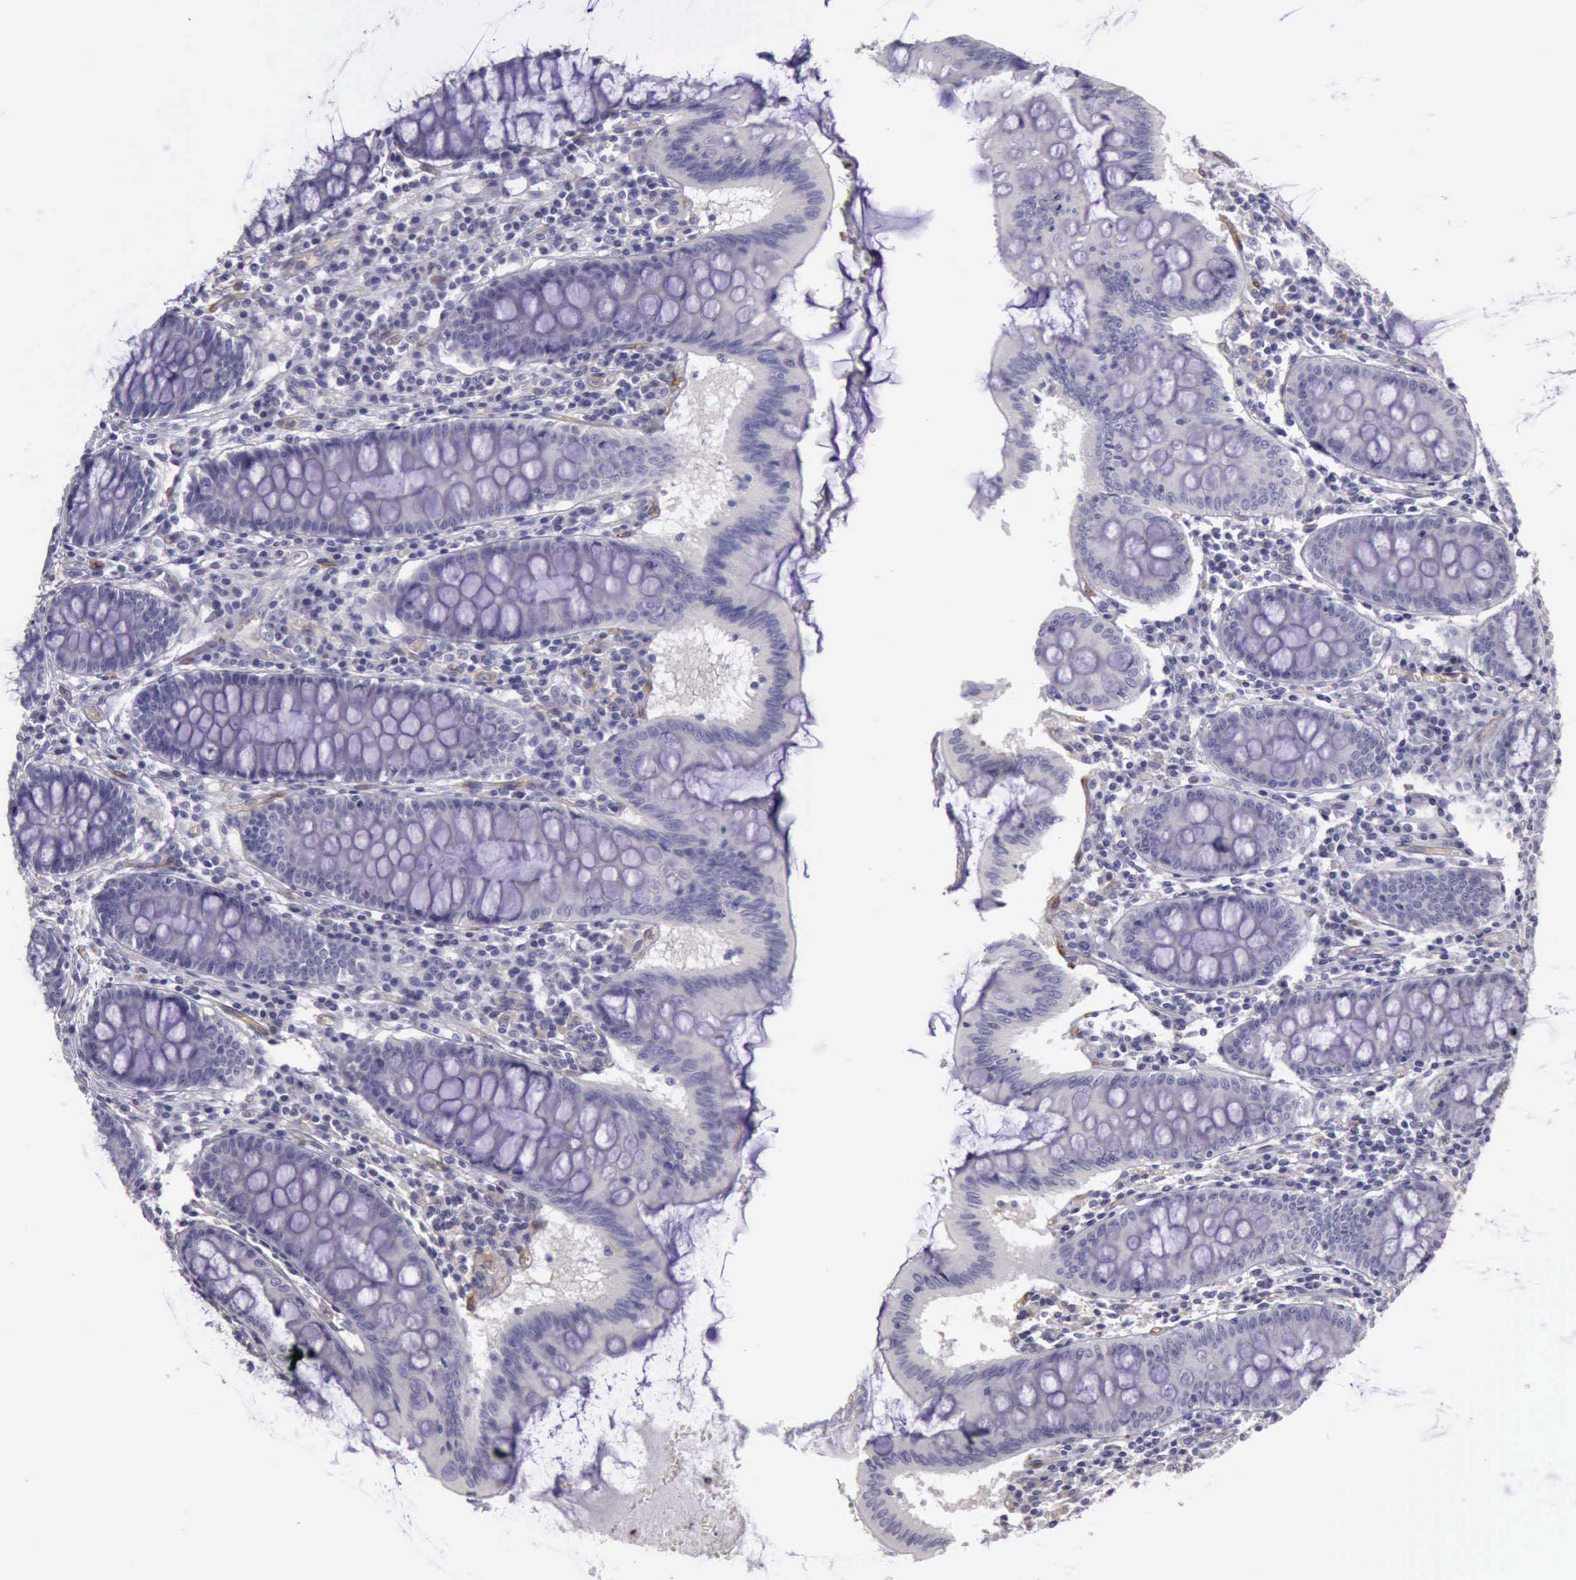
{"staining": {"intensity": "weak", "quantity": ">75%", "location": "cytoplasmic/membranous"}, "tissue": "colon", "cell_type": "Endothelial cells", "image_type": "normal", "snomed": [{"axis": "morphology", "description": "Normal tissue, NOS"}, {"axis": "topography", "description": "Colon"}], "caption": "Protein staining demonstrates weak cytoplasmic/membranous positivity in about >75% of endothelial cells in unremarkable colon. Nuclei are stained in blue.", "gene": "TCEANC", "patient": {"sex": "male", "age": 62}}